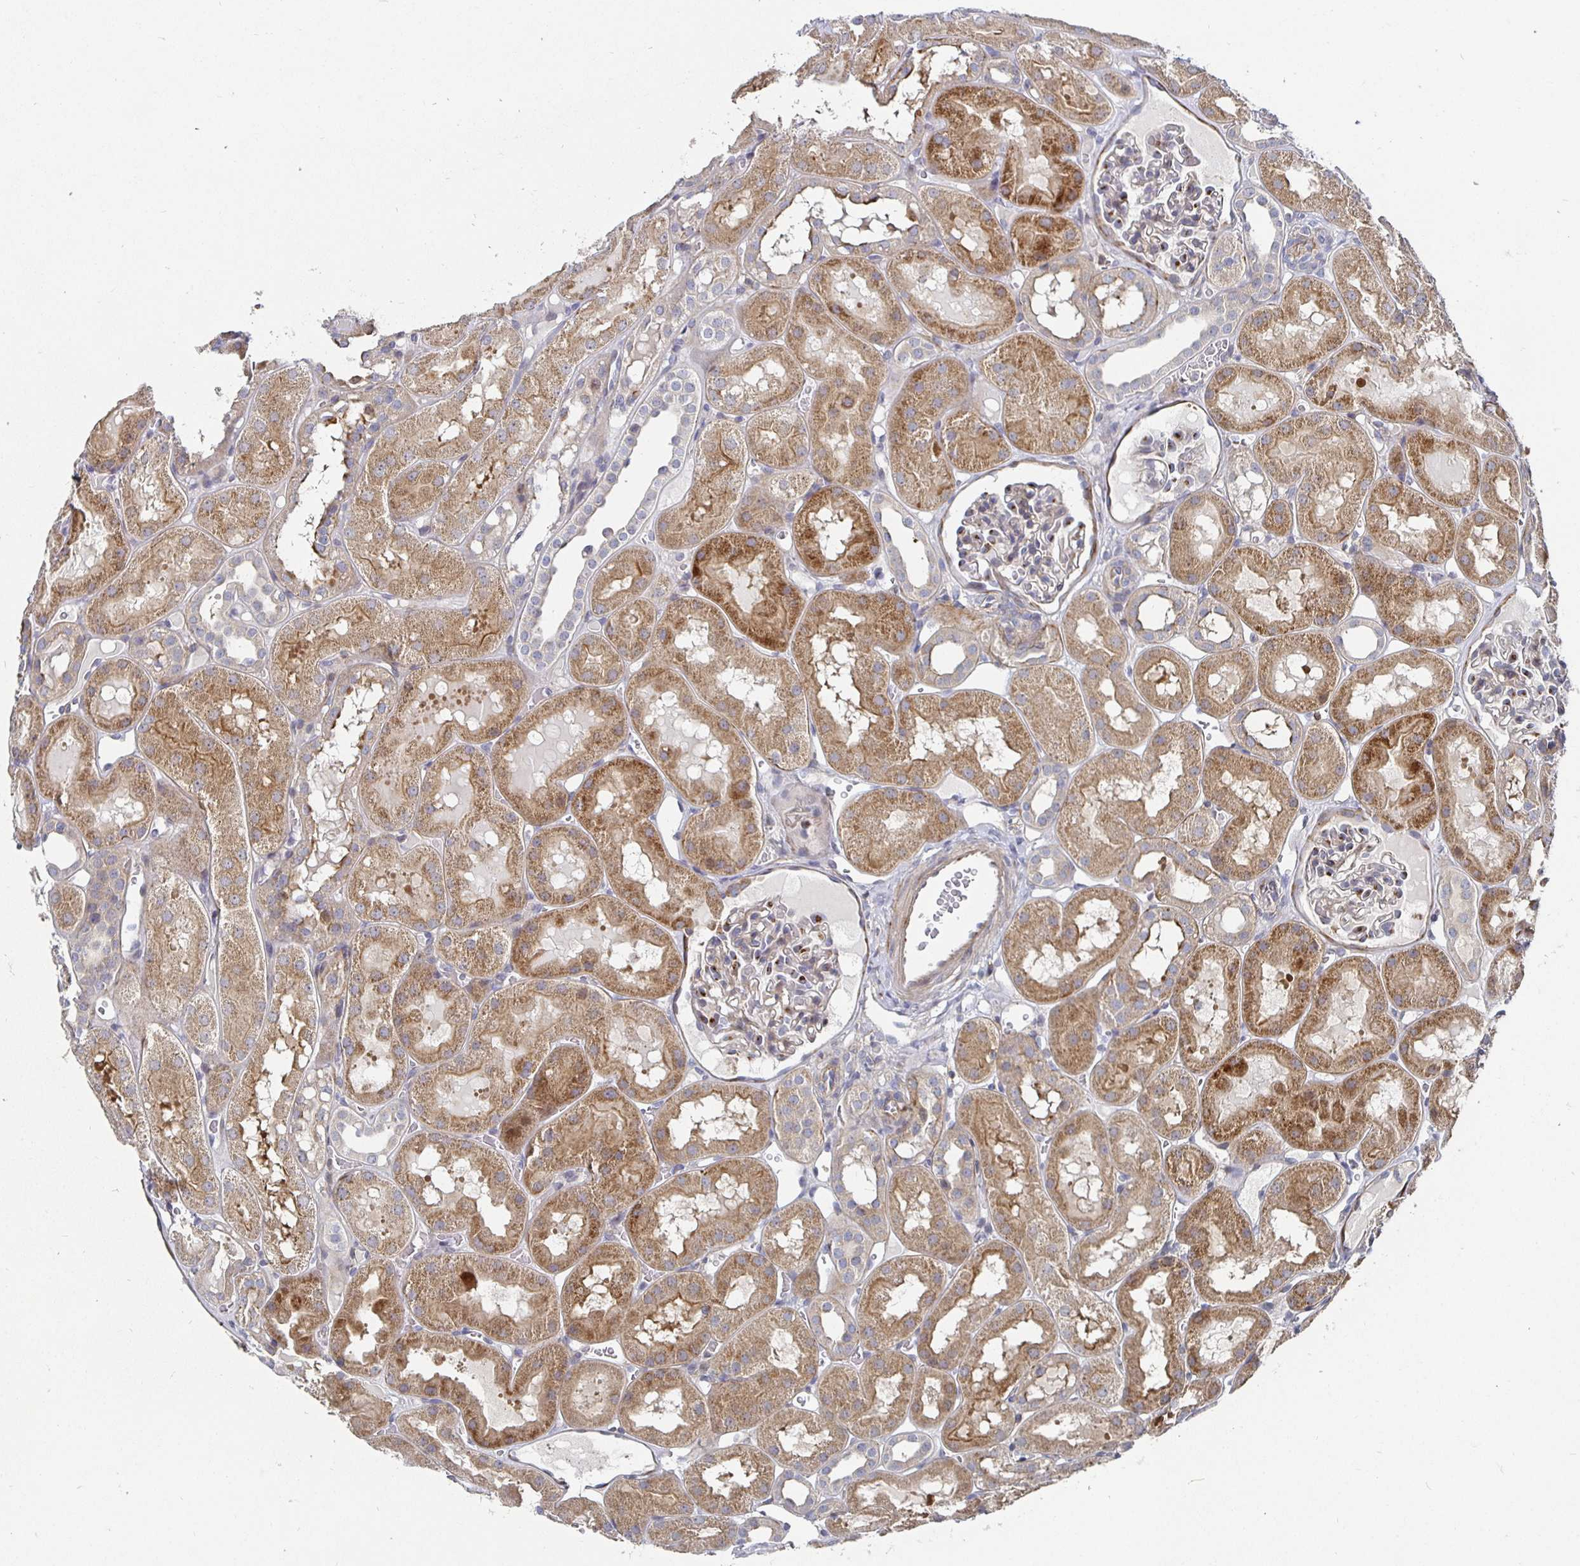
{"staining": {"intensity": "strong", "quantity": "25%-75%", "location": "cytoplasmic/membranous"}, "tissue": "kidney", "cell_type": "Cells in glomeruli", "image_type": "normal", "snomed": [{"axis": "morphology", "description": "Normal tissue, NOS"}, {"axis": "topography", "description": "Kidney"}, {"axis": "topography", "description": "Urinary bladder"}], "caption": "A brown stain labels strong cytoplasmic/membranous staining of a protein in cells in glomeruli of benign human kidney. The staining was performed using DAB (3,3'-diaminobenzidine) to visualize the protein expression in brown, while the nuclei were stained in blue with hematoxylin (Magnification: 20x).", "gene": "GJA4", "patient": {"sex": "male", "age": 16}}